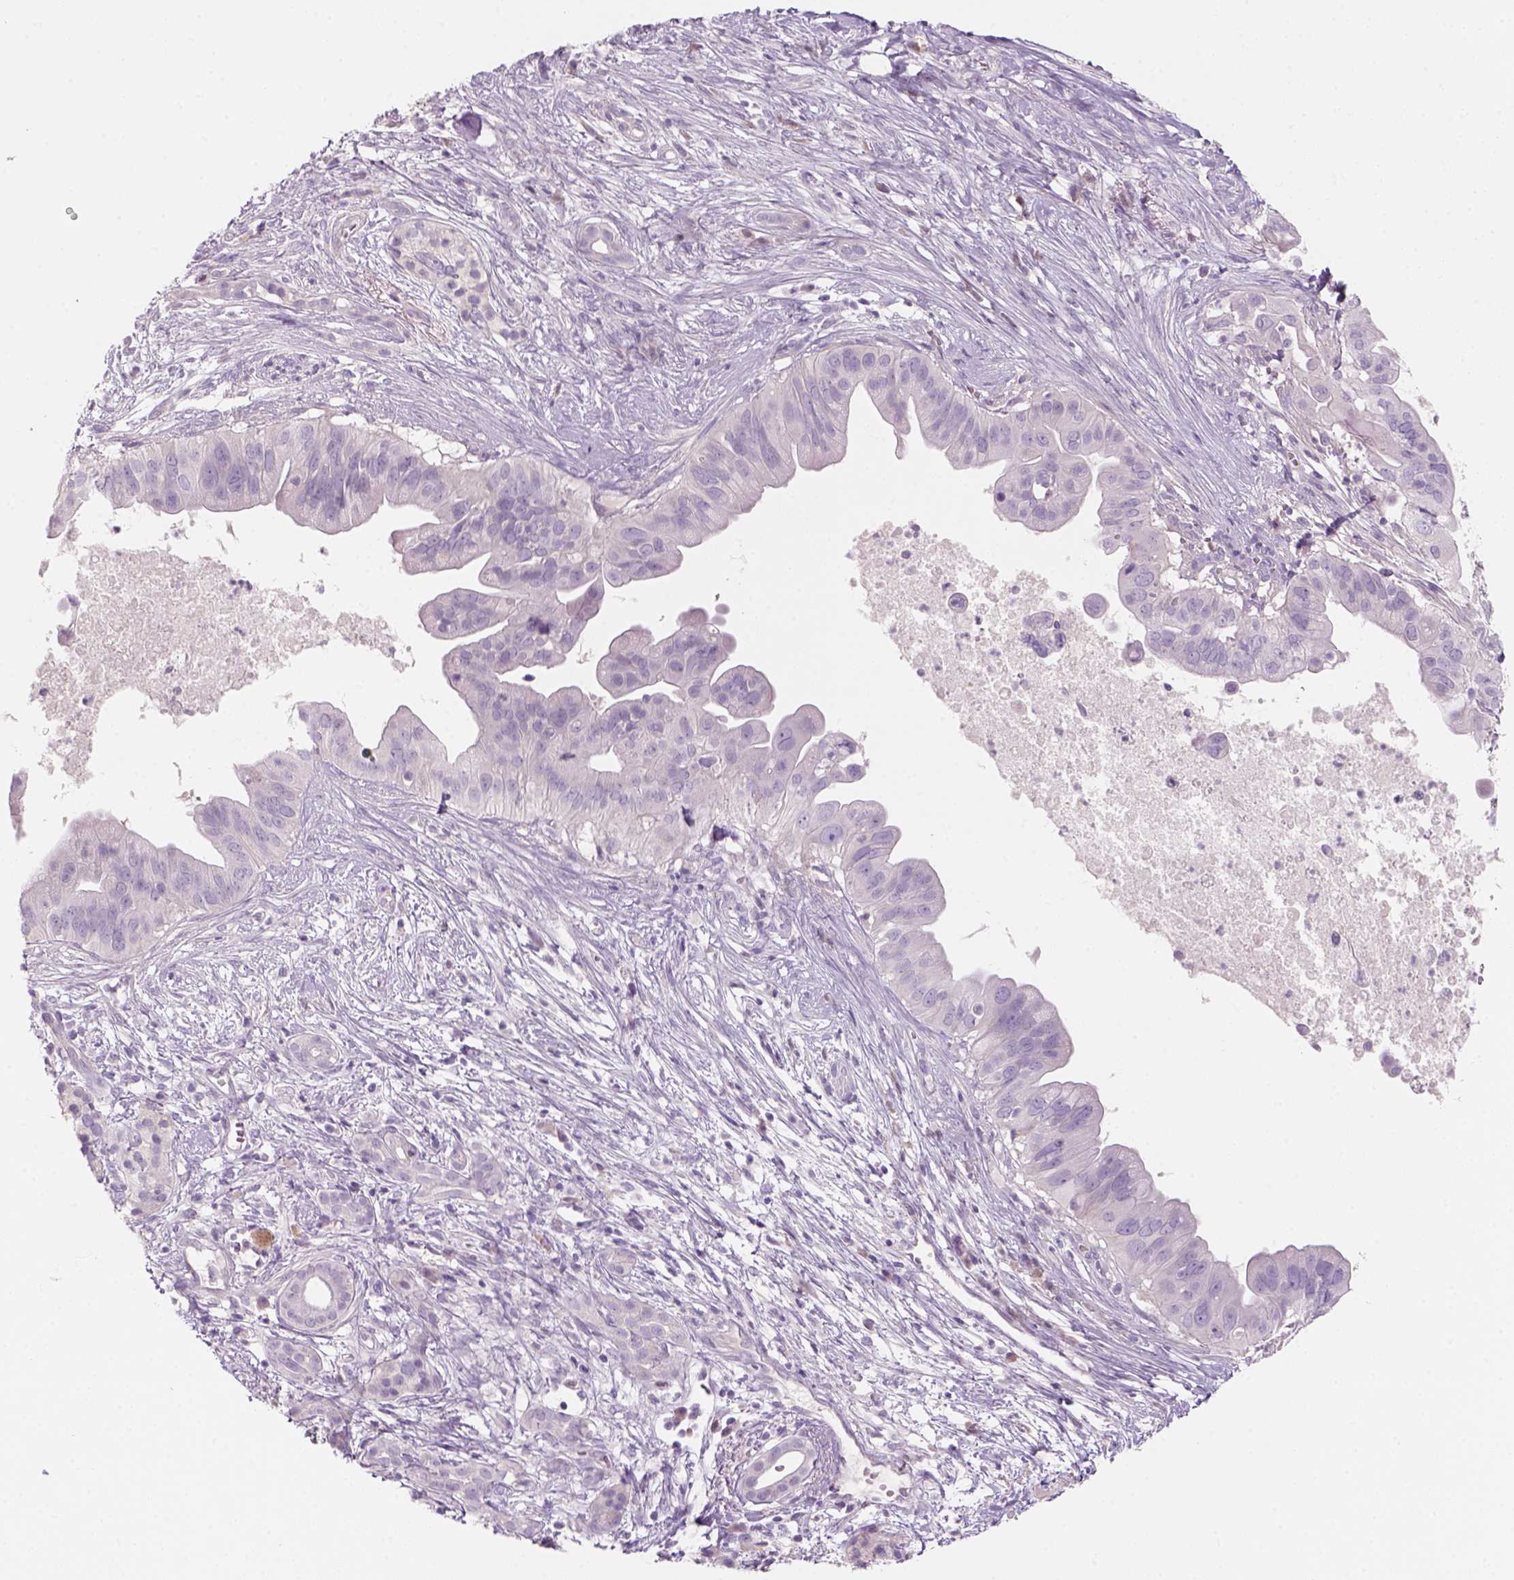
{"staining": {"intensity": "negative", "quantity": "none", "location": "none"}, "tissue": "pancreatic cancer", "cell_type": "Tumor cells", "image_type": "cancer", "snomed": [{"axis": "morphology", "description": "Adenocarcinoma, NOS"}, {"axis": "topography", "description": "Pancreas"}], "caption": "IHC image of human pancreatic adenocarcinoma stained for a protein (brown), which reveals no positivity in tumor cells.", "gene": "KRT25", "patient": {"sex": "male", "age": 61}}